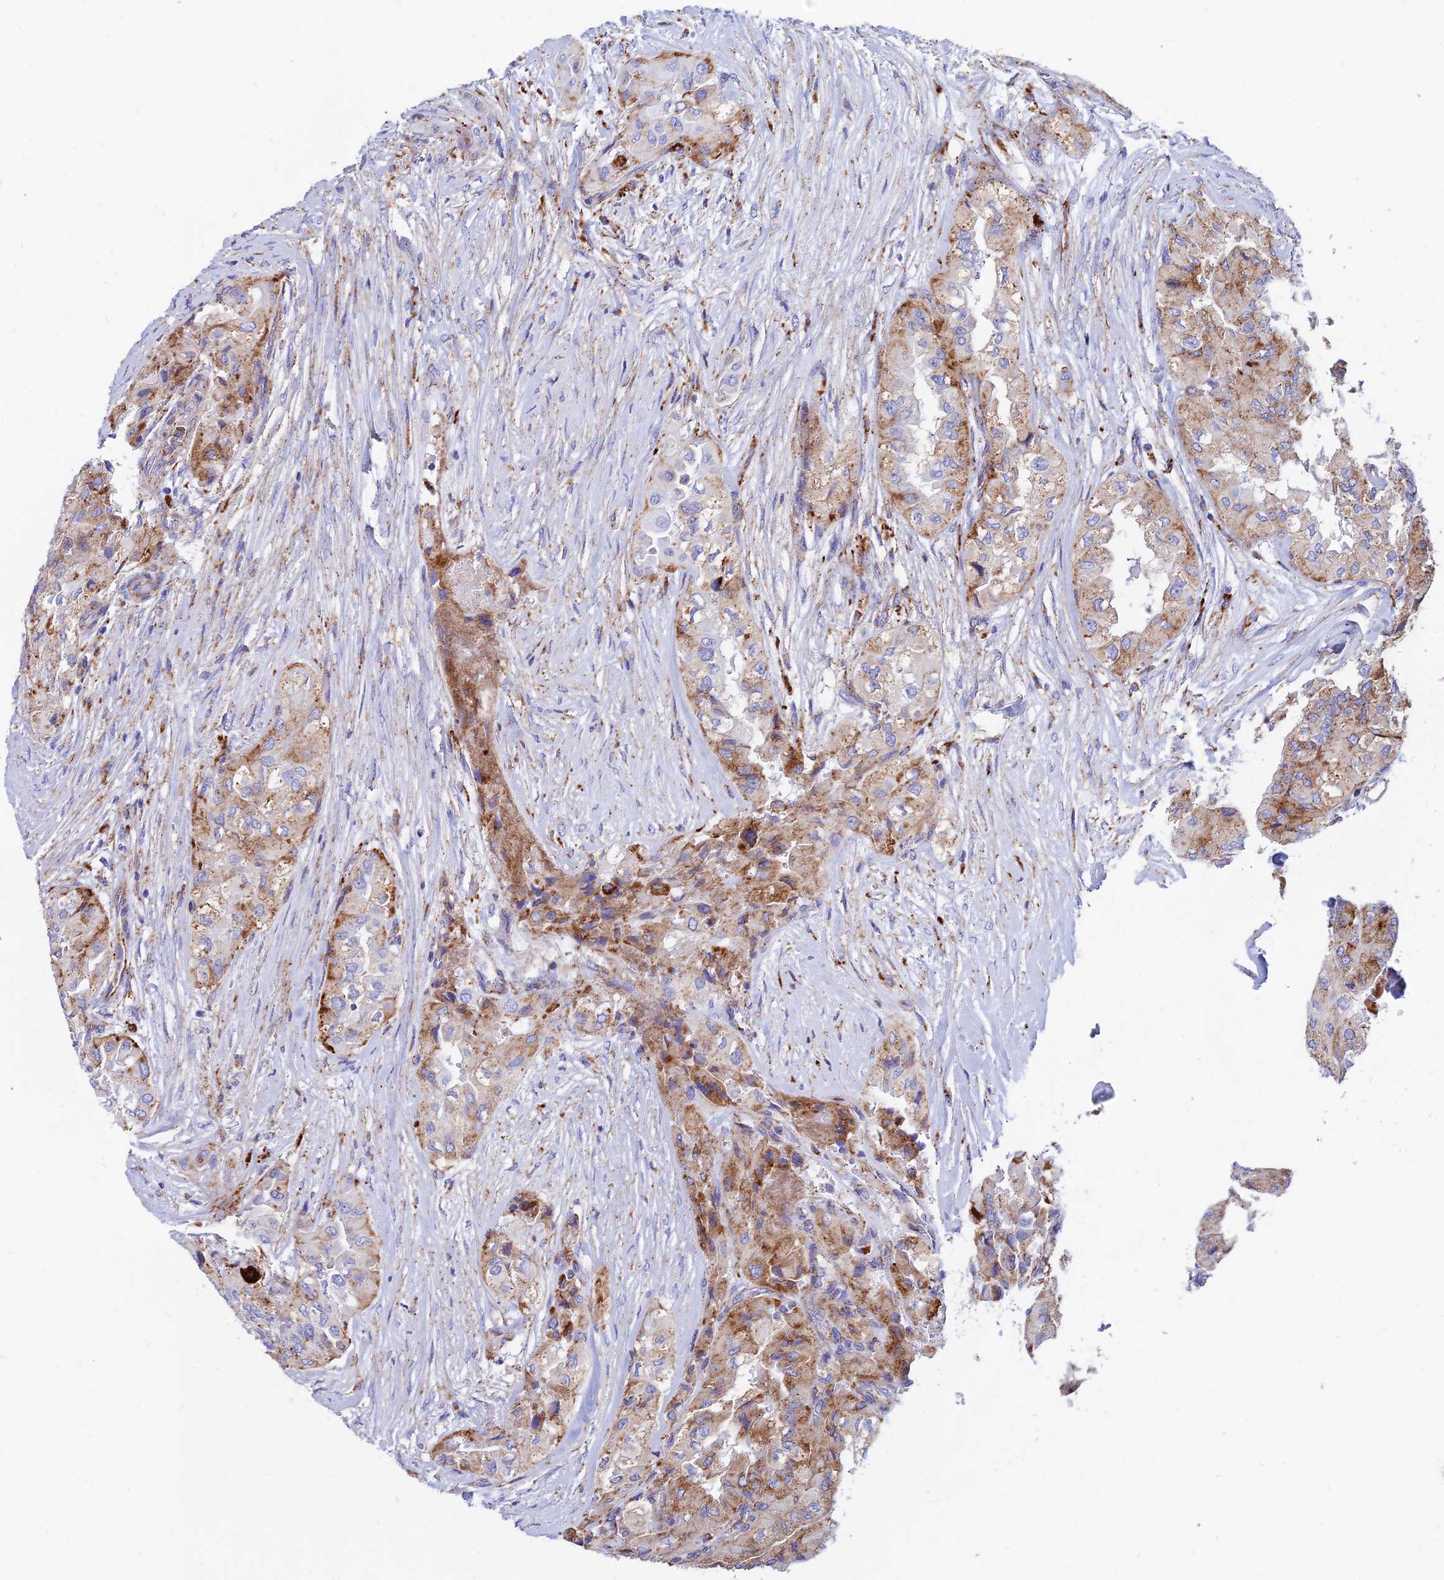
{"staining": {"intensity": "moderate", "quantity": ">75%", "location": "cytoplasmic/membranous"}, "tissue": "thyroid cancer", "cell_type": "Tumor cells", "image_type": "cancer", "snomed": [{"axis": "morphology", "description": "Papillary adenocarcinoma, NOS"}, {"axis": "topography", "description": "Thyroid gland"}], "caption": "Protein staining exhibits moderate cytoplasmic/membranous positivity in about >75% of tumor cells in thyroid cancer (papillary adenocarcinoma).", "gene": "SPNS1", "patient": {"sex": "female", "age": 59}}